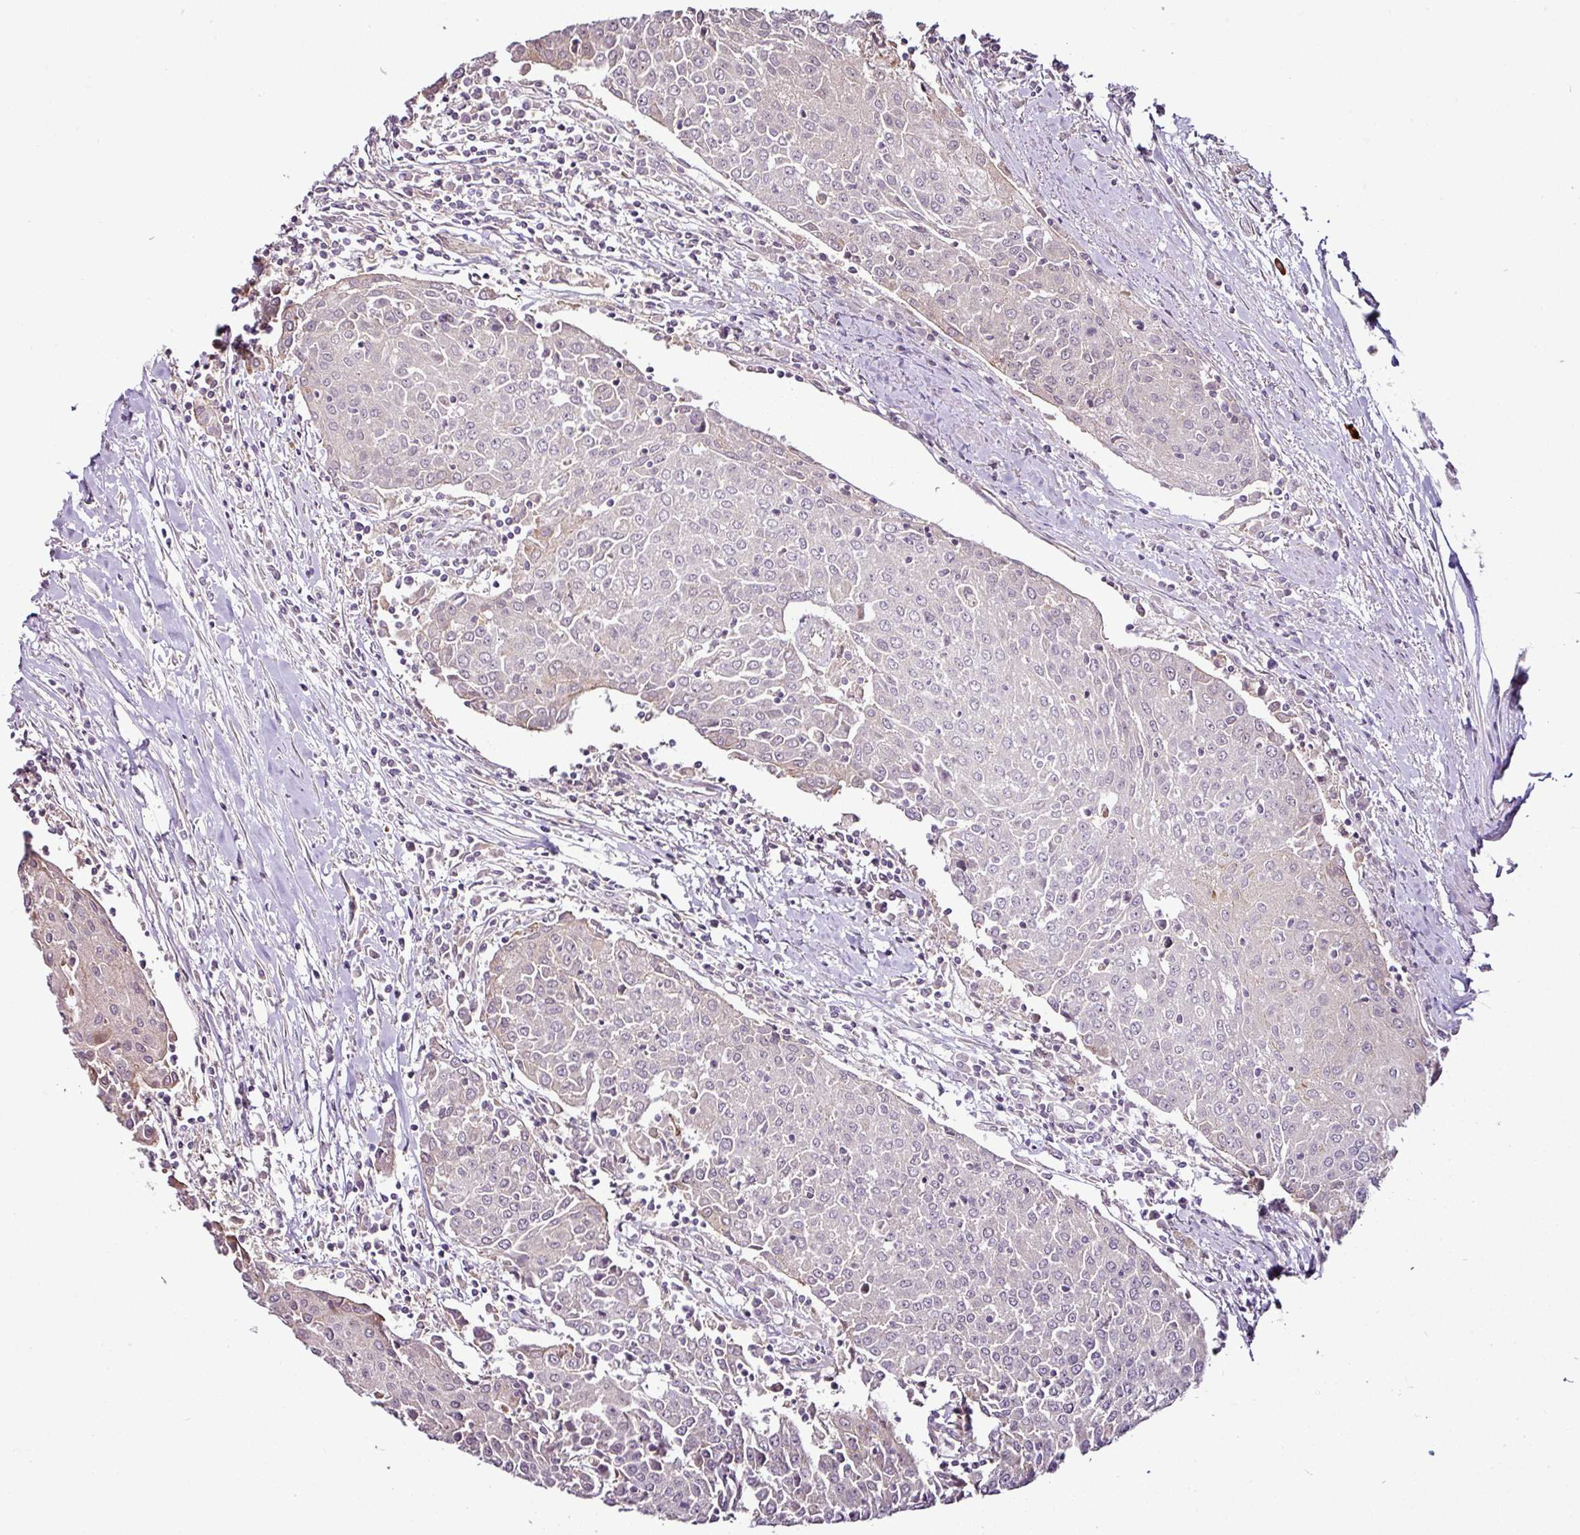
{"staining": {"intensity": "negative", "quantity": "none", "location": "none"}, "tissue": "urothelial cancer", "cell_type": "Tumor cells", "image_type": "cancer", "snomed": [{"axis": "morphology", "description": "Urothelial carcinoma, High grade"}, {"axis": "topography", "description": "Urinary bladder"}], "caption": "This photomicrograph is of urothelial cancer stained with IHC to label a protein in brown with the nuclei are counter-stained blue. There is no staining in tumor cells. The staining is performed using DAB brown chromogen with nuclei counter-stained in using hematoxylin.", "gene": "DCAF13", "patient": {"sex": "female", "age": 85}}